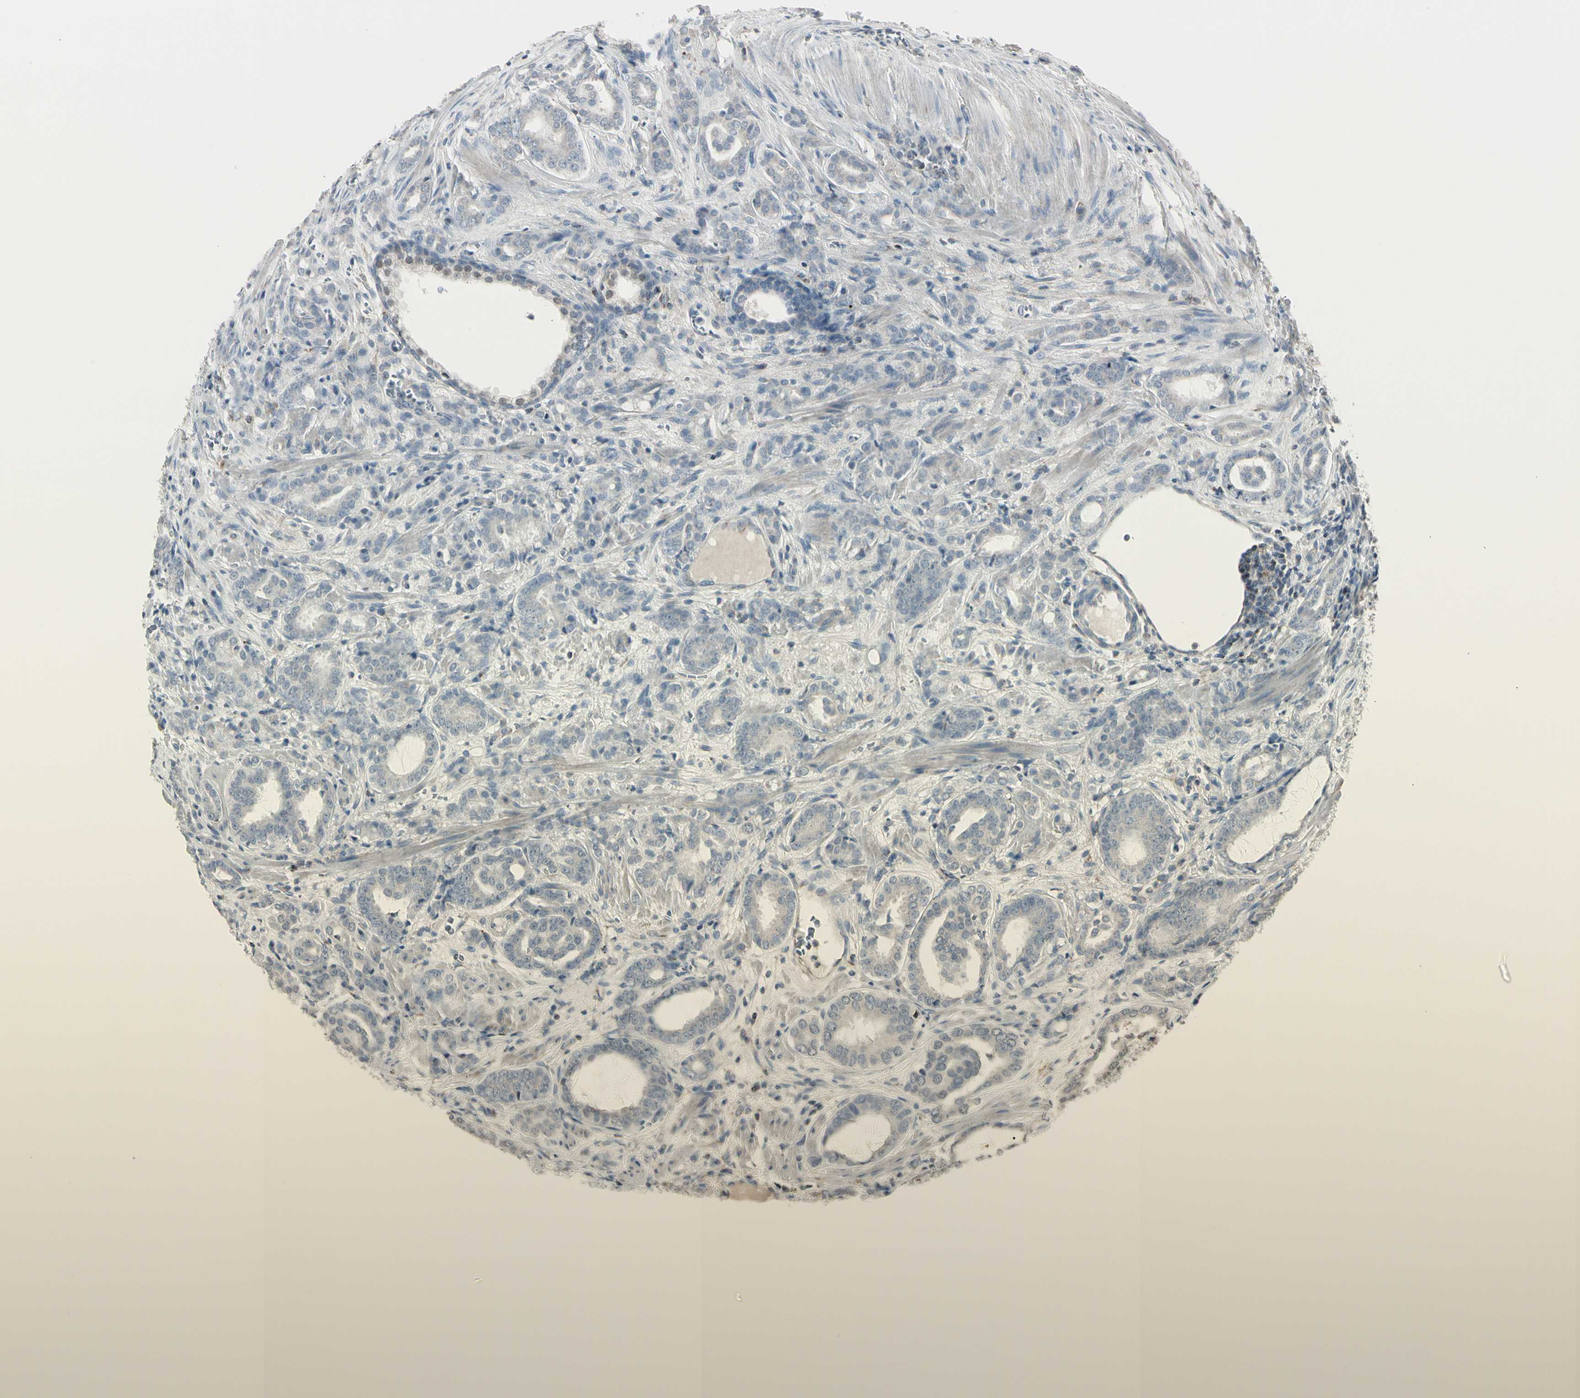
{"staining": {"intensity": "negative", "quantity": "none", "location": "none"}, "tissue": "prostate cancer", "cell_type": "Tumor cells", "image_type": "cancer", "snomed": [{"axis": "morphology", "description": "Adenocarcinoma, High grade"}, {"axis": "topography", "description": "Prostate"}], "caption": "DAB (3,3'-diaminobenzidine) immunohistochemical staining of human high-grade adenocarcinoma (prostate) exhibits no significant positivity in tumor cells.", "gene": "TMEM176A", "patient": {"sex": "male", "age": 64}}